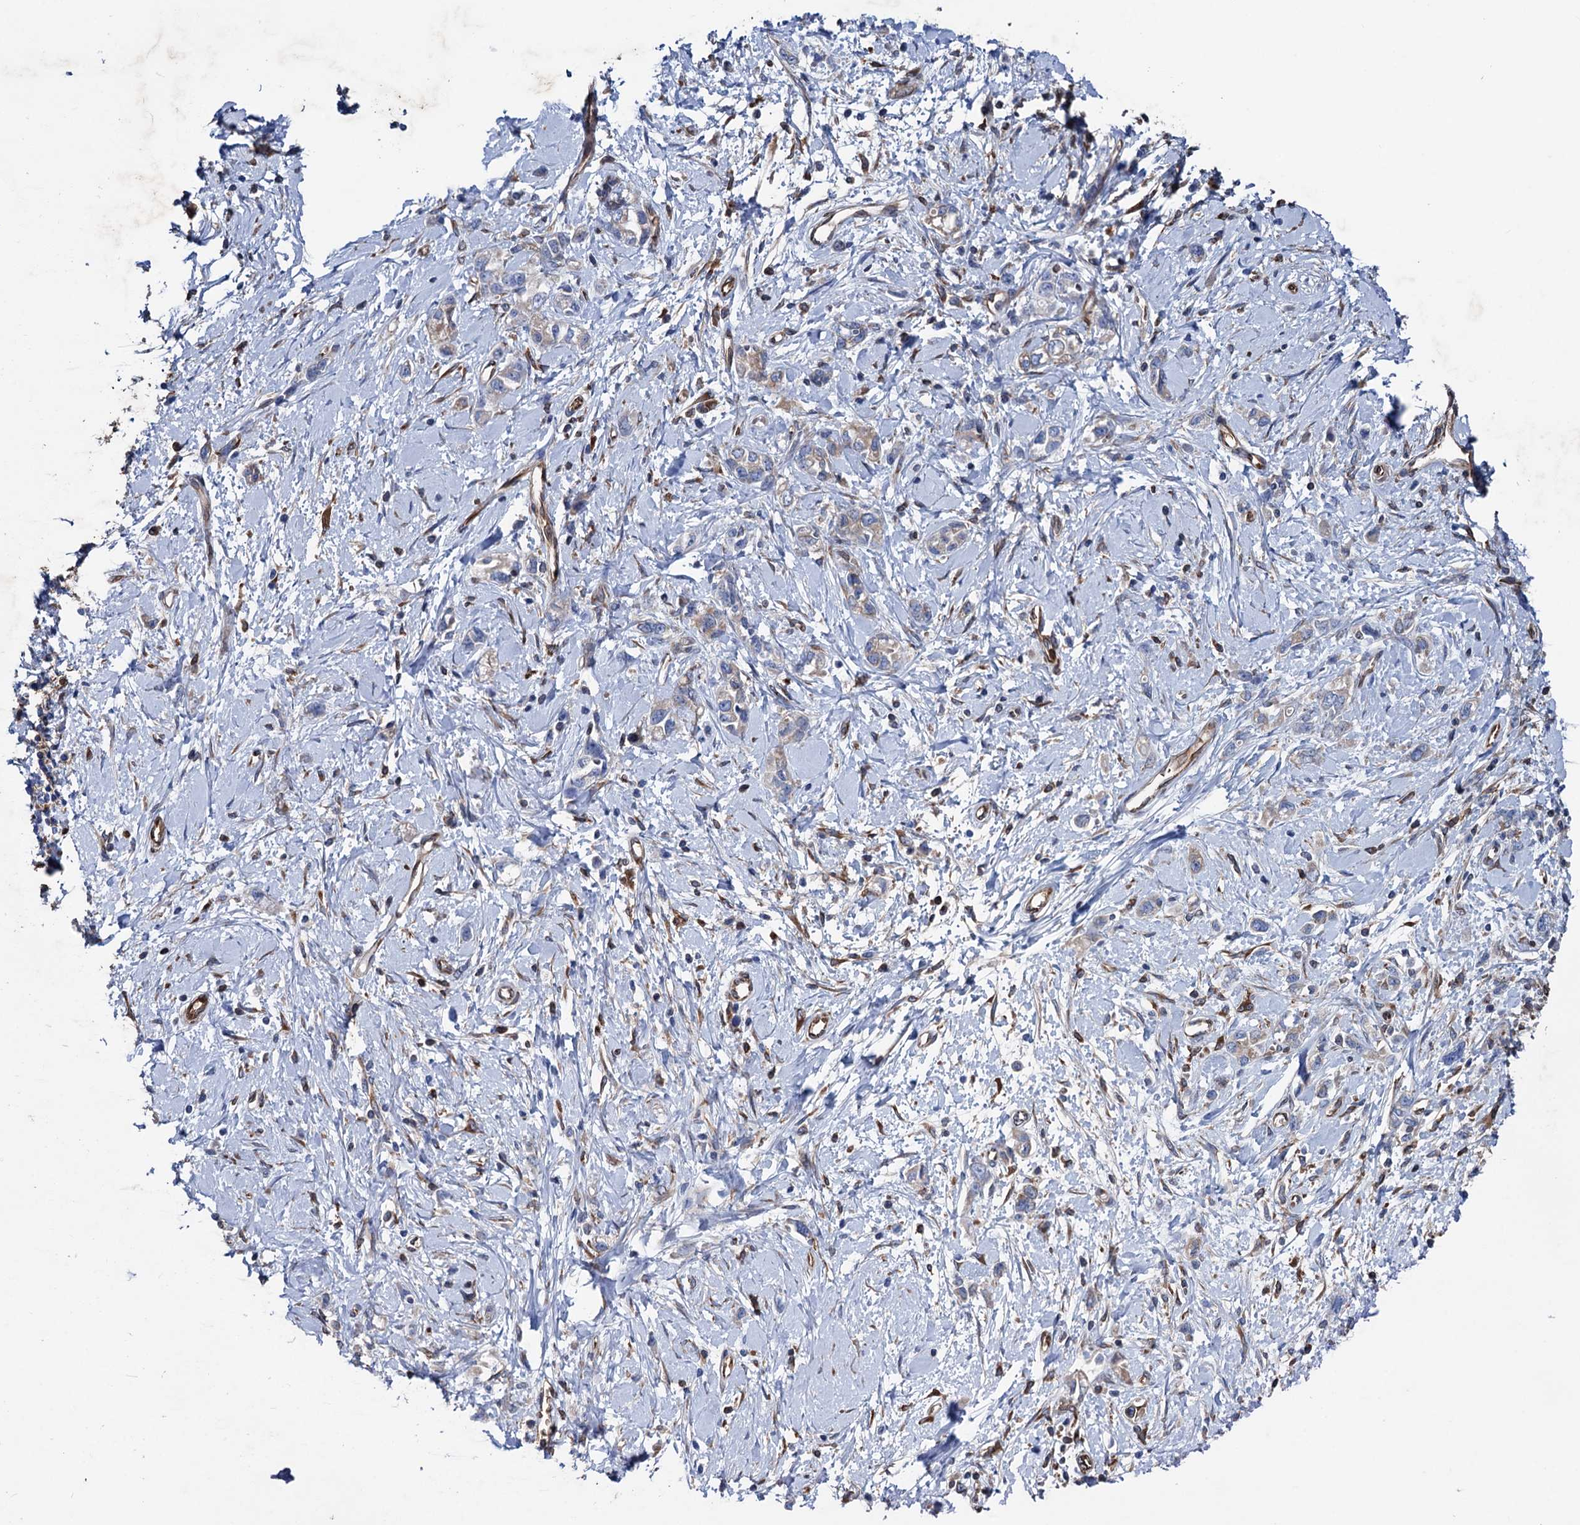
{"staining": {"intensity": "weak", "quantity": "25%-75%", "location": "cytoplasmic/membranous"}, "tissue": "stomach cancer", "cell_type": "Tumor cells", "image_type": "cancer", "snomed": [{"axis": "morphology", "description": "Adenocarcinoma, NOS"}, {"axis": "topography", "description": "Stomach"}], "caption": "Tumor cells demonstrate low levels of weak cytoplasmic/membranous staining in approximately 25%-75% of cells in human stomach cancer. (DAB (3,3'-diaminobenzidine) IHC with brightfield microscopy, high magnification).", "gene": "STING1", "patient": {"sex": "female", "age": 76}}